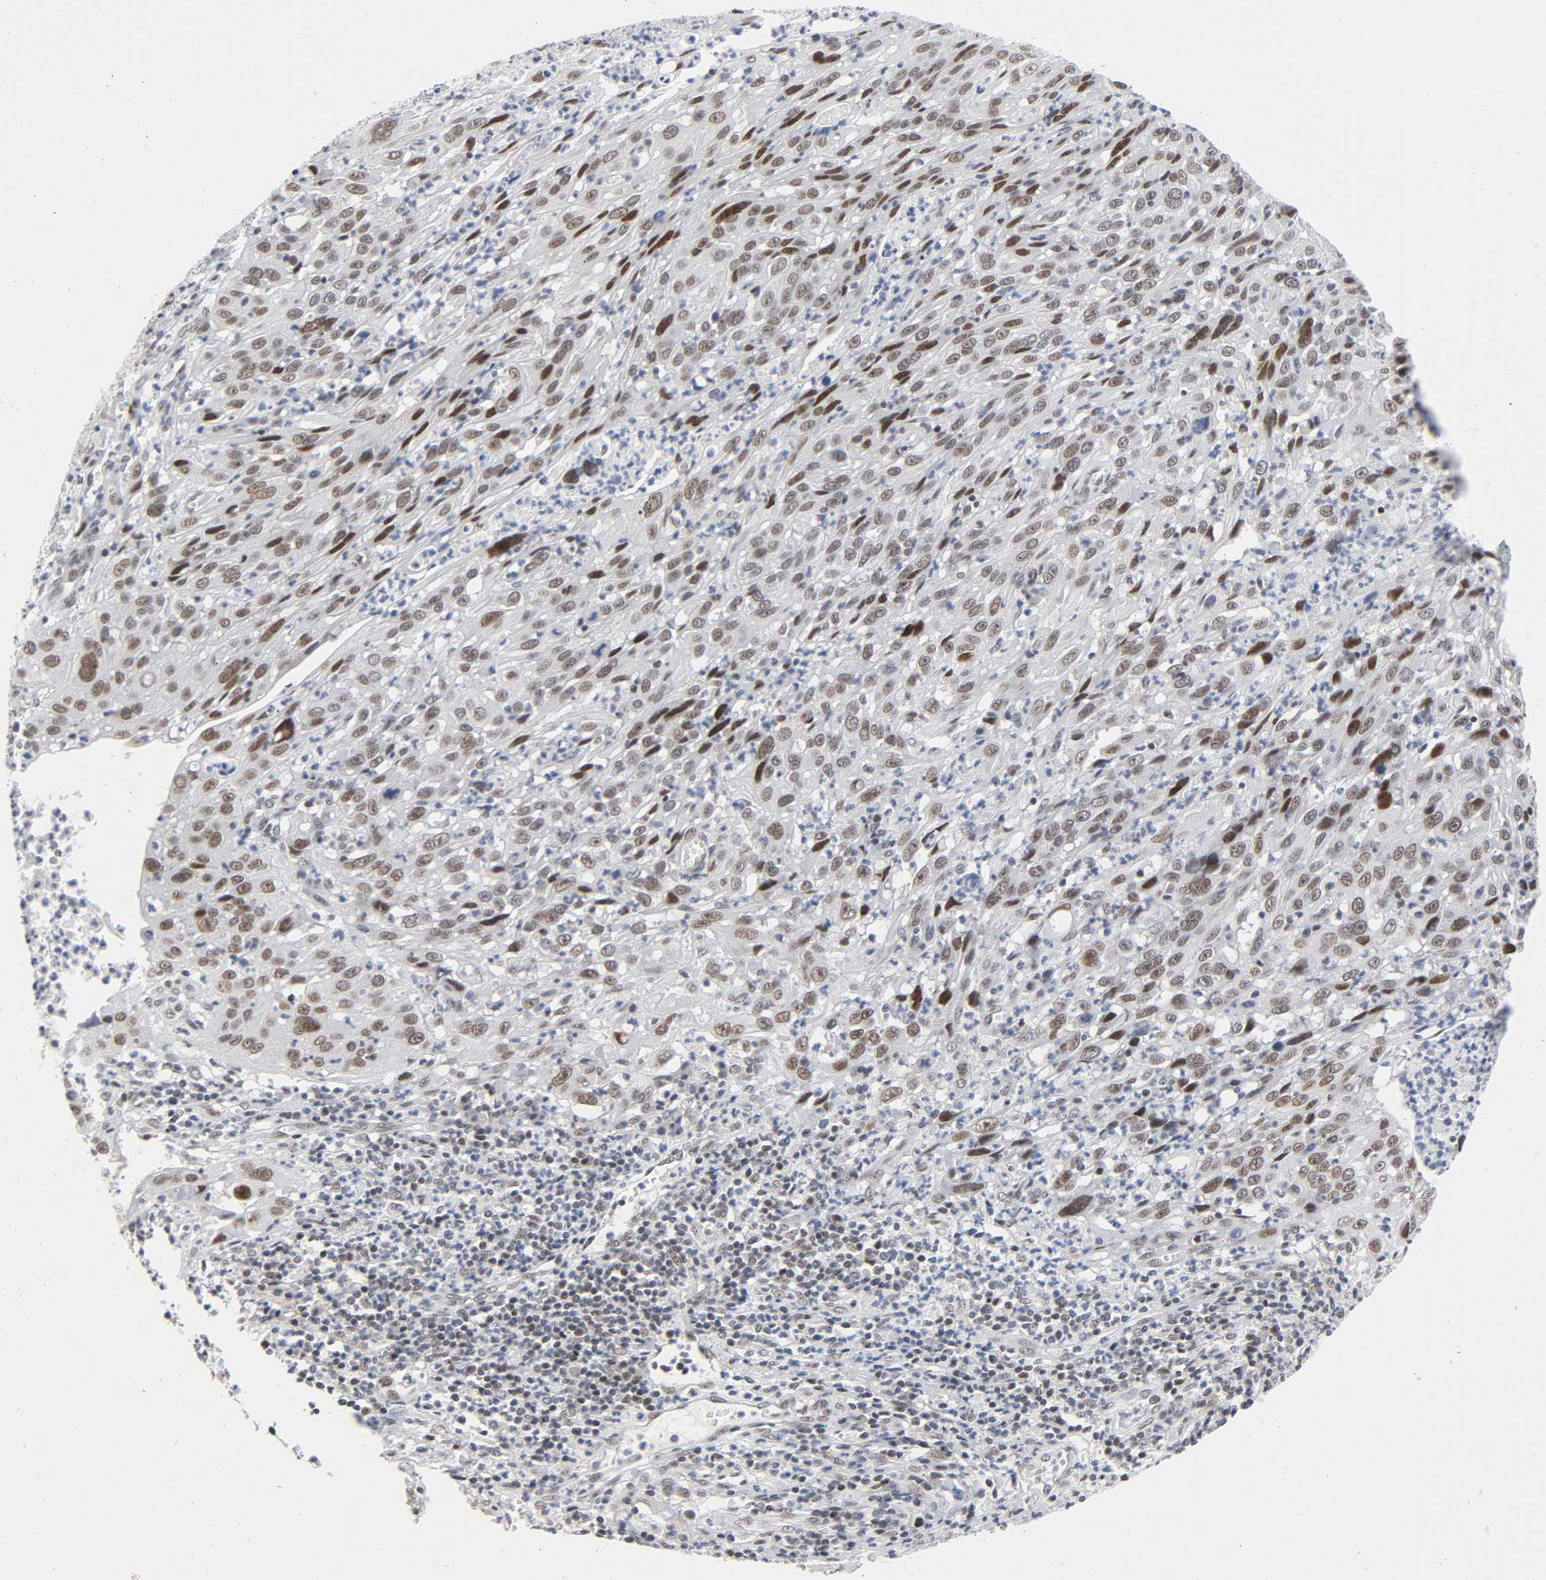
{"staining": {"intensity": "moderate", "quantity": ">75%", "location": "nuclear"}, "tissue": "cervical cancer", "cell_type": "Tumor cells", "image_type": "cancer", "snomed": [{"axis": "morphology", "description": "Squamous cell carcinoma, NOS"}, {"axis": "topography", "description": "Cervix"}], "caption": "Brown immunohistochemical staining in cervical cancer demonstrates moderate nuclear positivity in approximately >75% of tumor cells. (brown staining indicates protein expression, while blue staining denotes nuclei).", "gene": "DIDO1", "patient": {"sex": "female", "age": 32}}